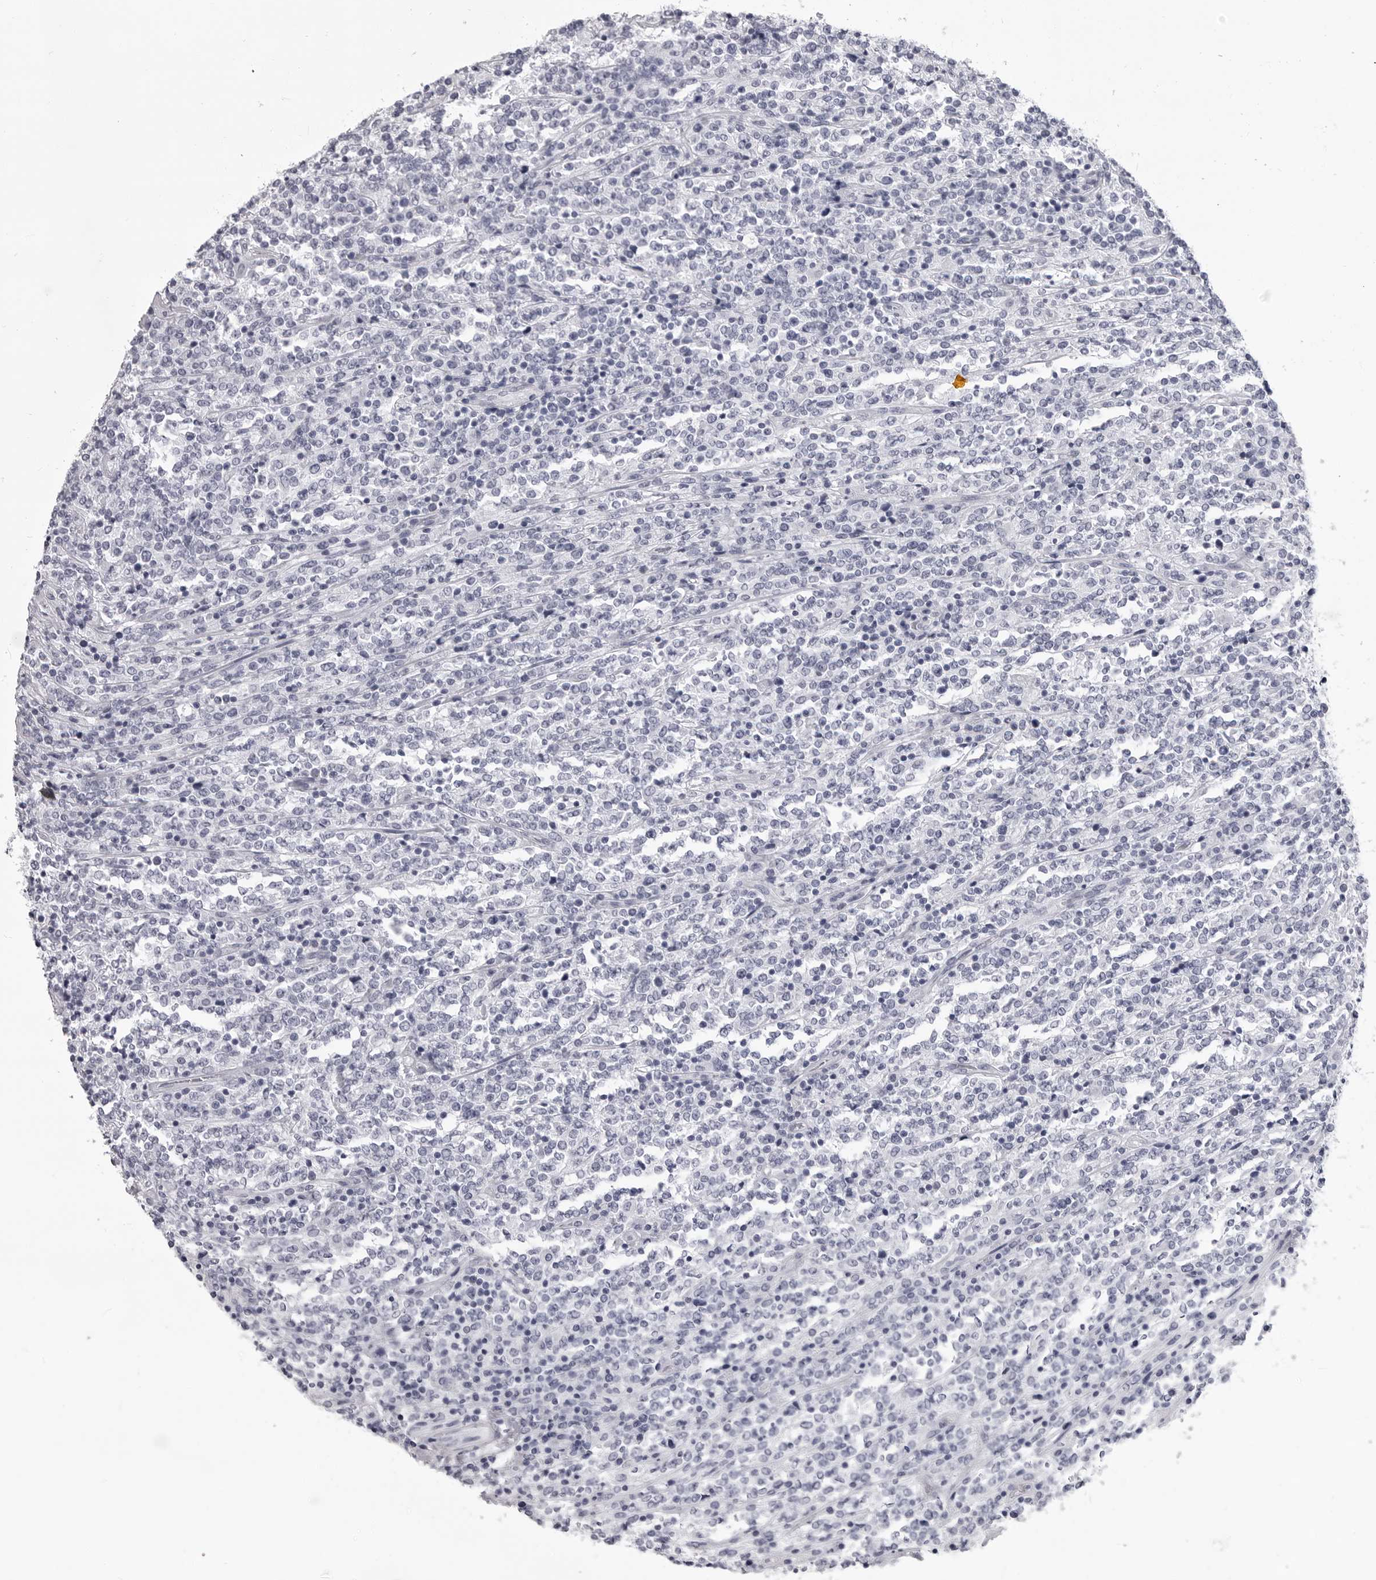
{"staining": {"intensity": "negative", "quantity": "none", "location": "none"}, "tissue": "lymphoma", "cell_type": "Tumor cells", "image_type": "cancer", "snomed": [{"axis": "morphology", "description": "Malignant lymphoma, non-Hodgkin's type, High grade"}, {"axis": "topography", "description": "Soft tissue"}], "caption": "Immunohistochemical staining of lymphoma shows no significant staining in tumor cells.", "gene": "LGALS4", "patient": {"sex": "male", "age": 18}}